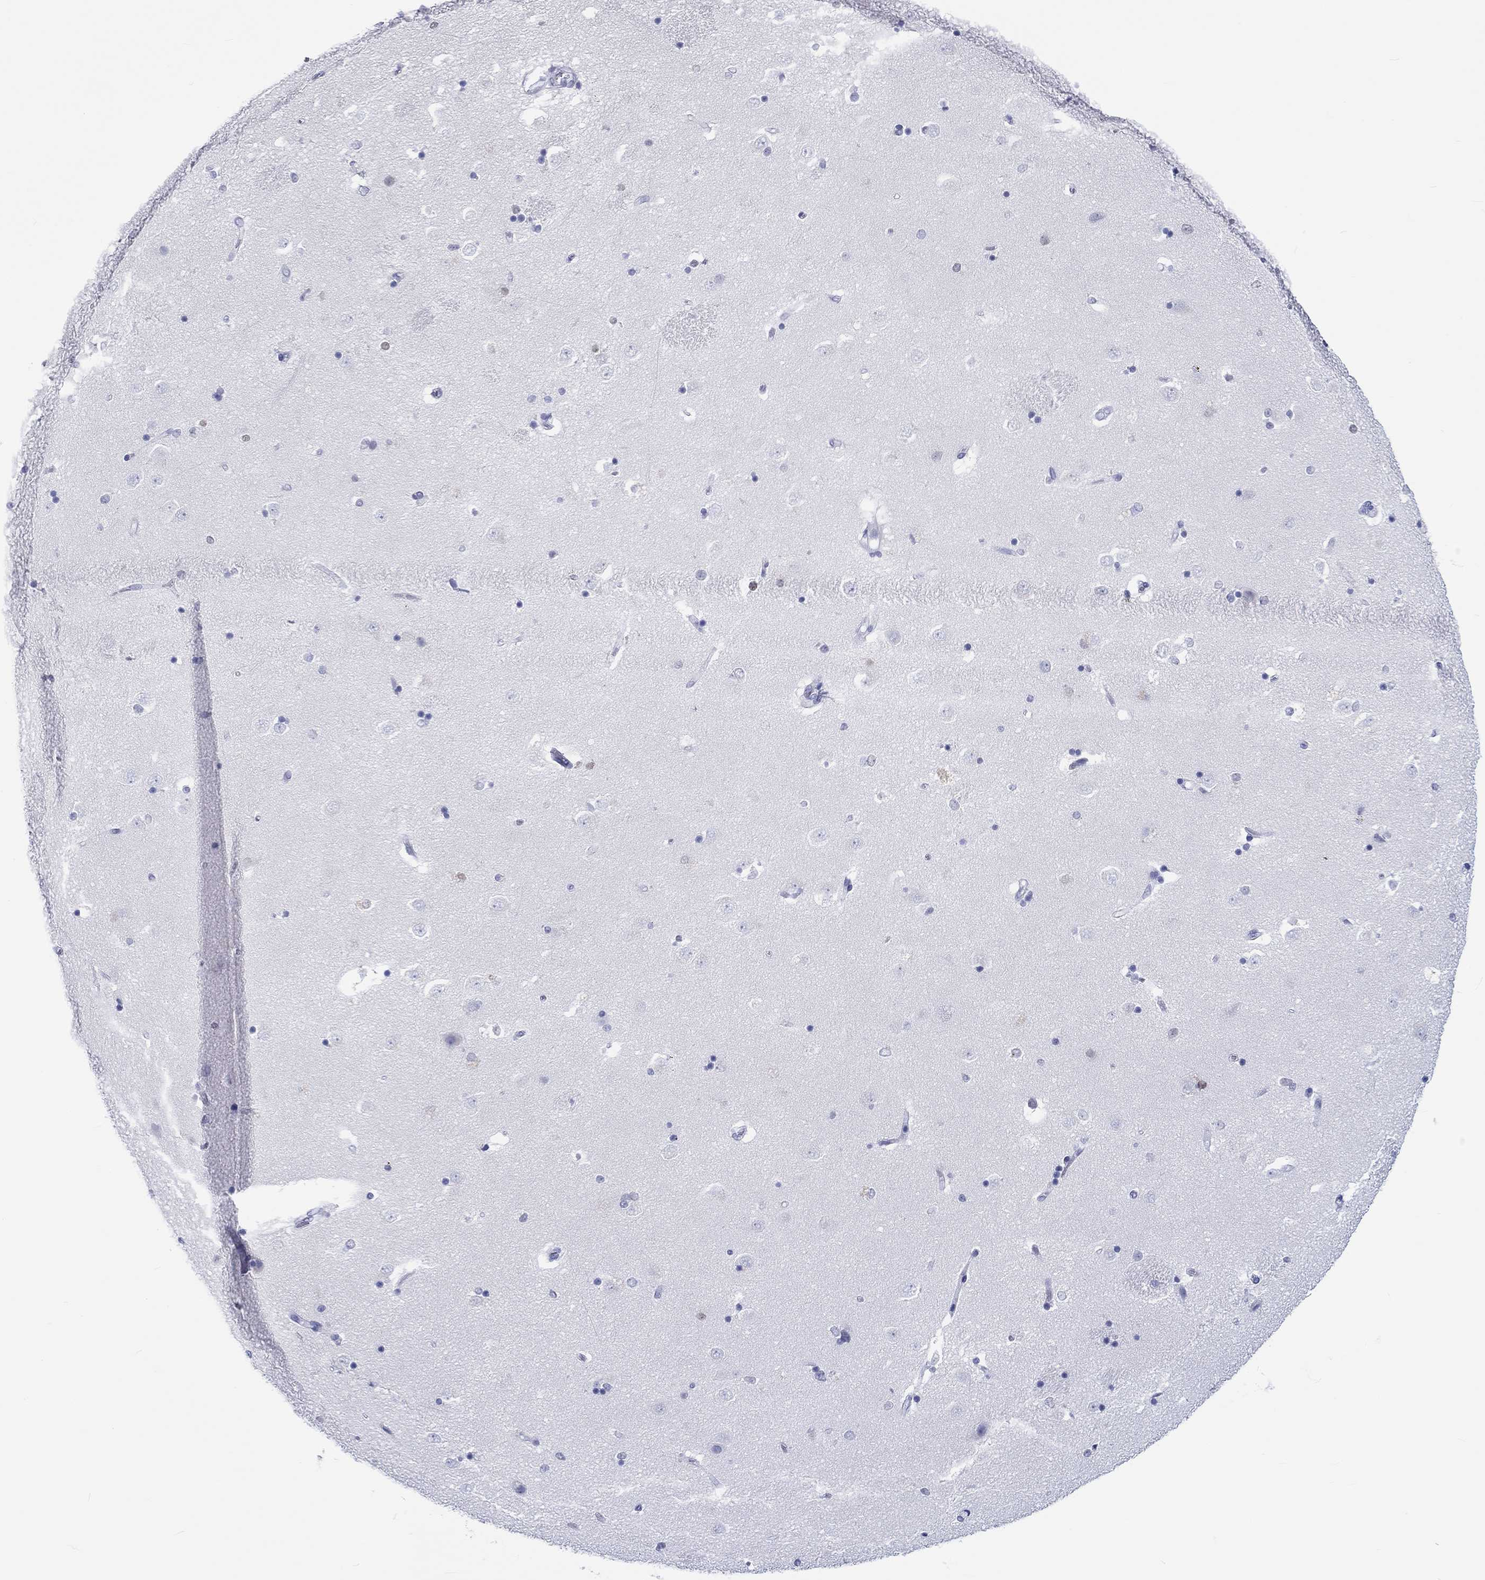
{"staining": {"intensity": "weak", "quantity": "<25%", "location": "nuclear"}, "tissue": "caudate", "cell_type": "Glial cells", "image_type": "normal", "snomed": [{"axis": "morphology", "description": "Normal tissue, NOS"}, {"axis": "topography", "description": "Lateral ventricle wall"}], "caption": "Immunohistochemistry (IHC) photomicrograph of normal human caudate stained for a protein (brown), which reveals no staining in glial cells.", "gene": "H1", "patient": {"sex": "male", "age": 51}}